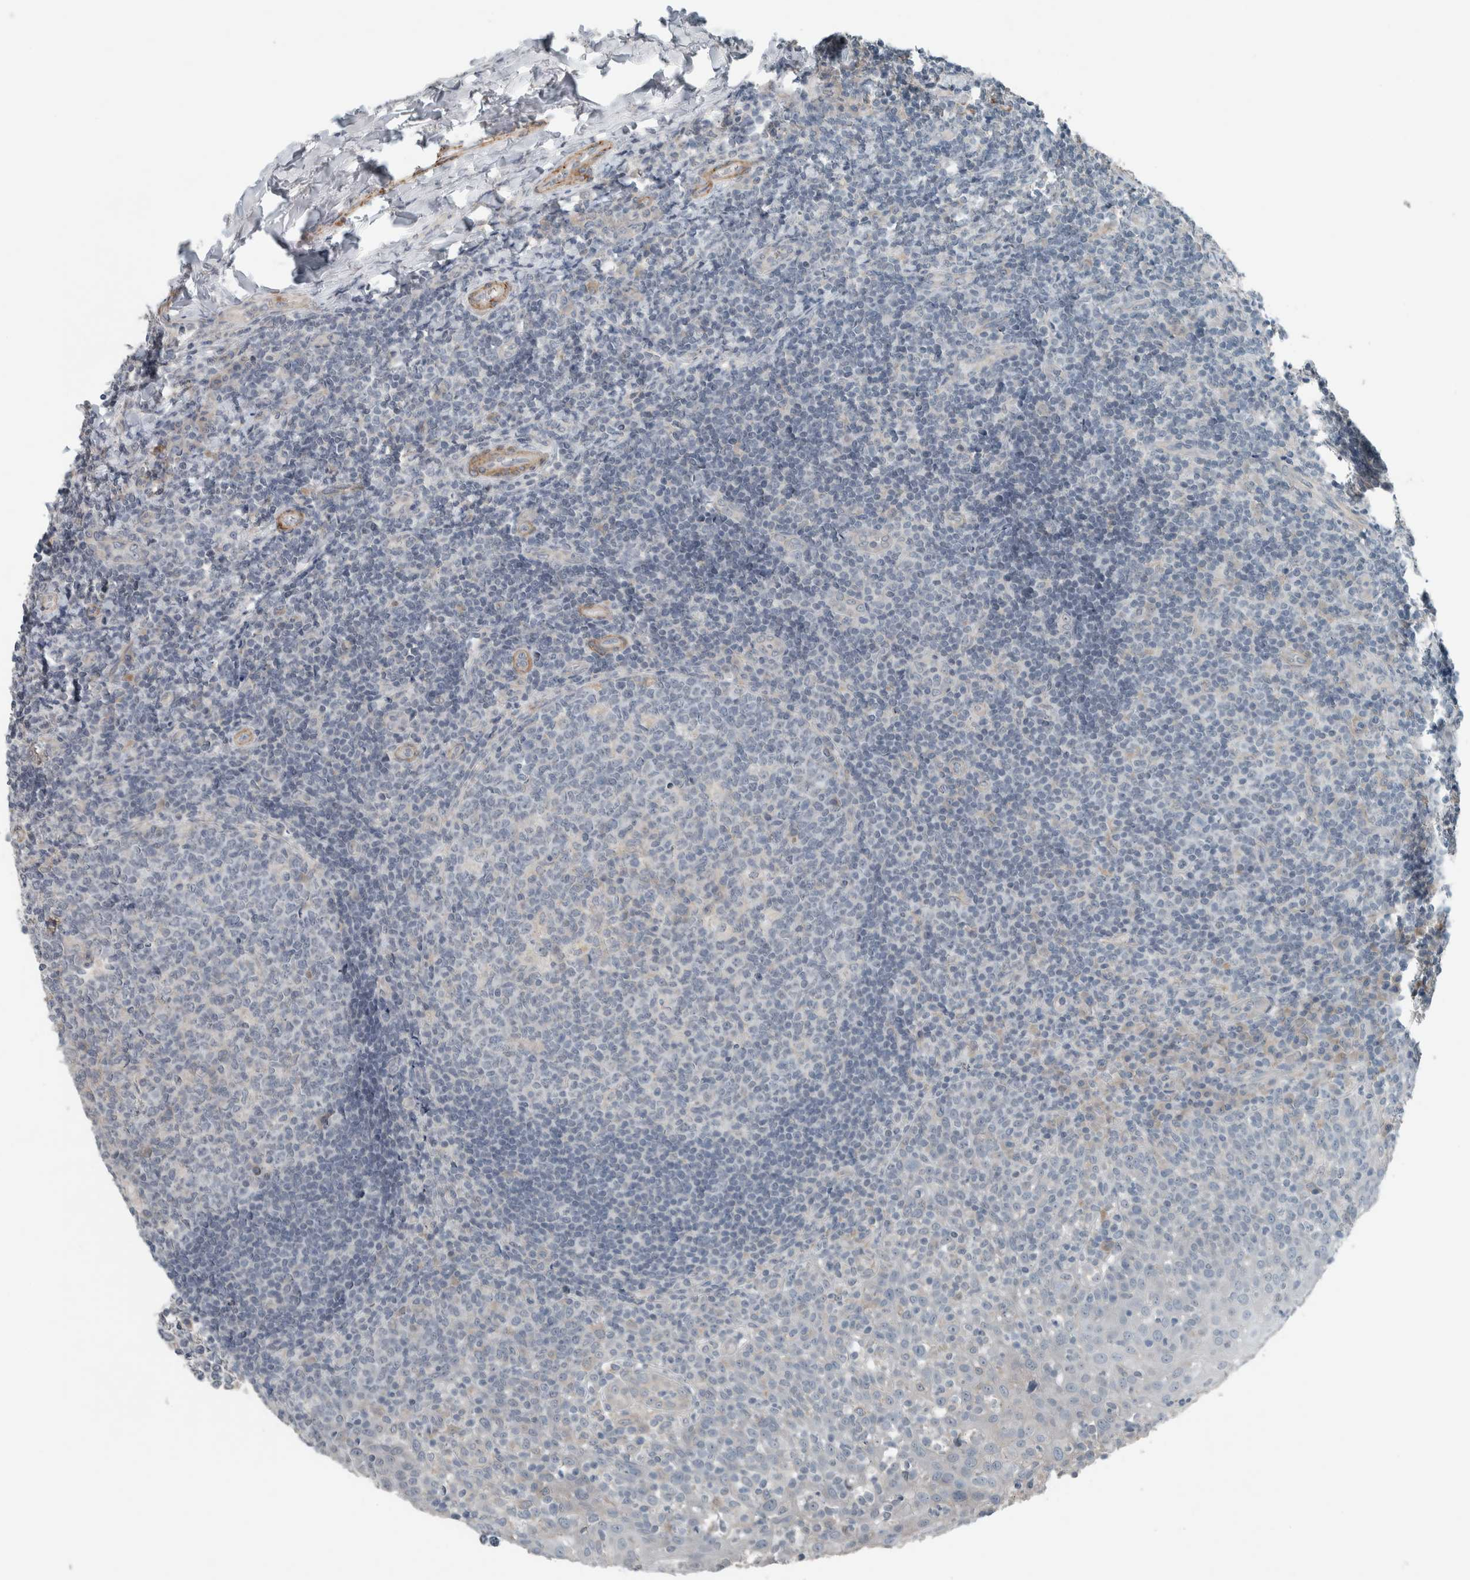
{"staining": {"intensity": "negative", "quantity": "none", "location": "none"}, "tissue": "tonsil", "cell_type": "Germinal center cells", "image_type": "normal", "snomed": [{"axis": "morphology", "description": "Normal tissue, NOS"}, {"axis": "topography", "description": "Tonsil"}], "caption": "IHC image of unremarkable tonsil: human tonsil stained with DAB shows no significant protein positivity in germinal center cells.", "gene": "JADE2", "patient": {"sex": "female", "age": 19}}